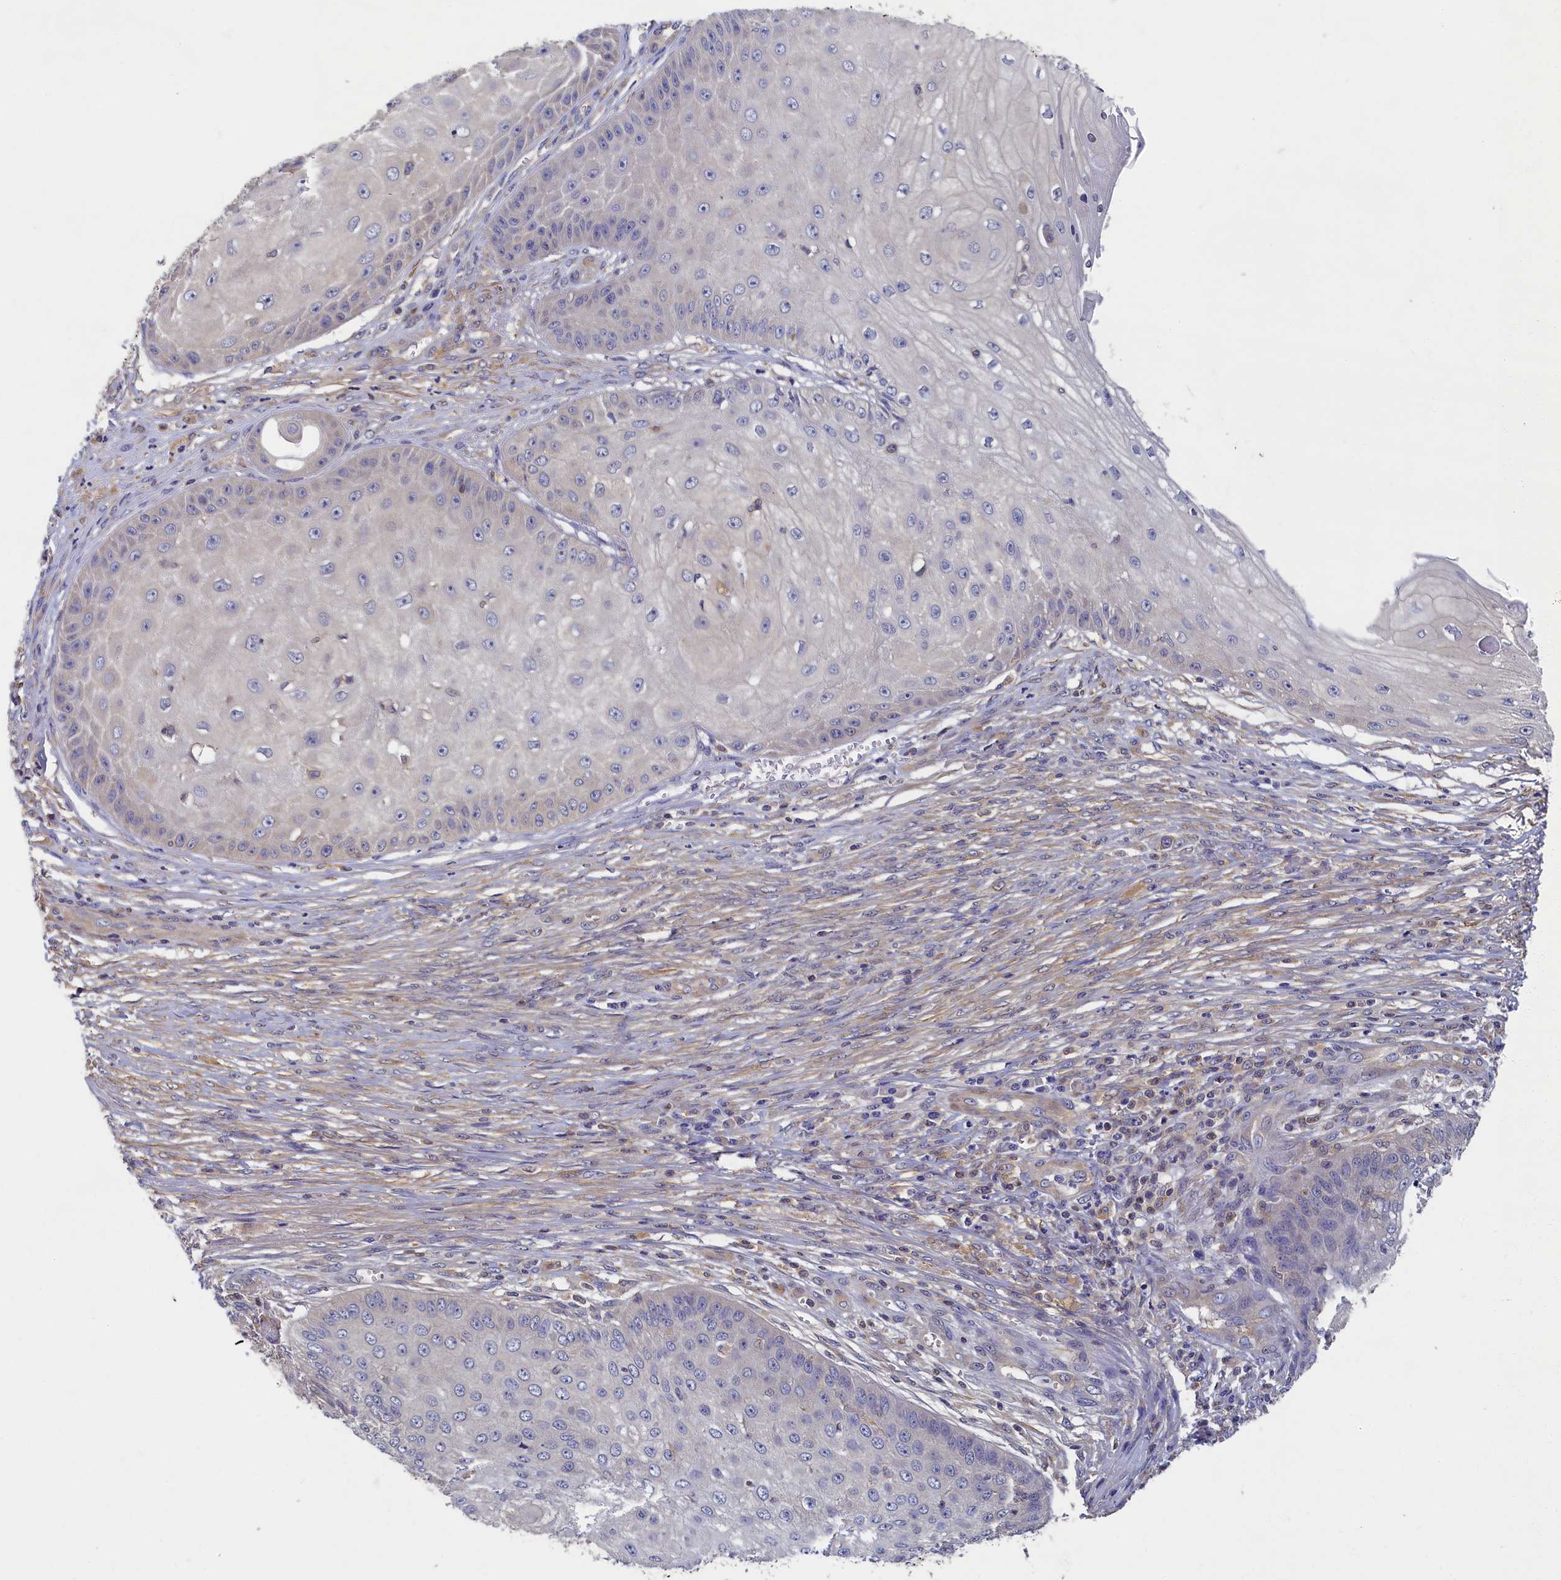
{"staining": {"intensity": "negative", "quantity": "none", "location": "none"}, "tissue": "skin cancer", "cell_type": "Tumor cells", "image_type": "cancer", "snomed": [{"axis": "morphology", "description": "Squamous cell carcinoma, NOS"}, {"axis": "topography", "description": "Skin"}], "caption": "Photomicrograph shows no significant protein expression in tumor cells of skin cancer (squamous cell carcinoma).", "gene": "TBCB", "patient": {"sex": "male", "age": 70}}